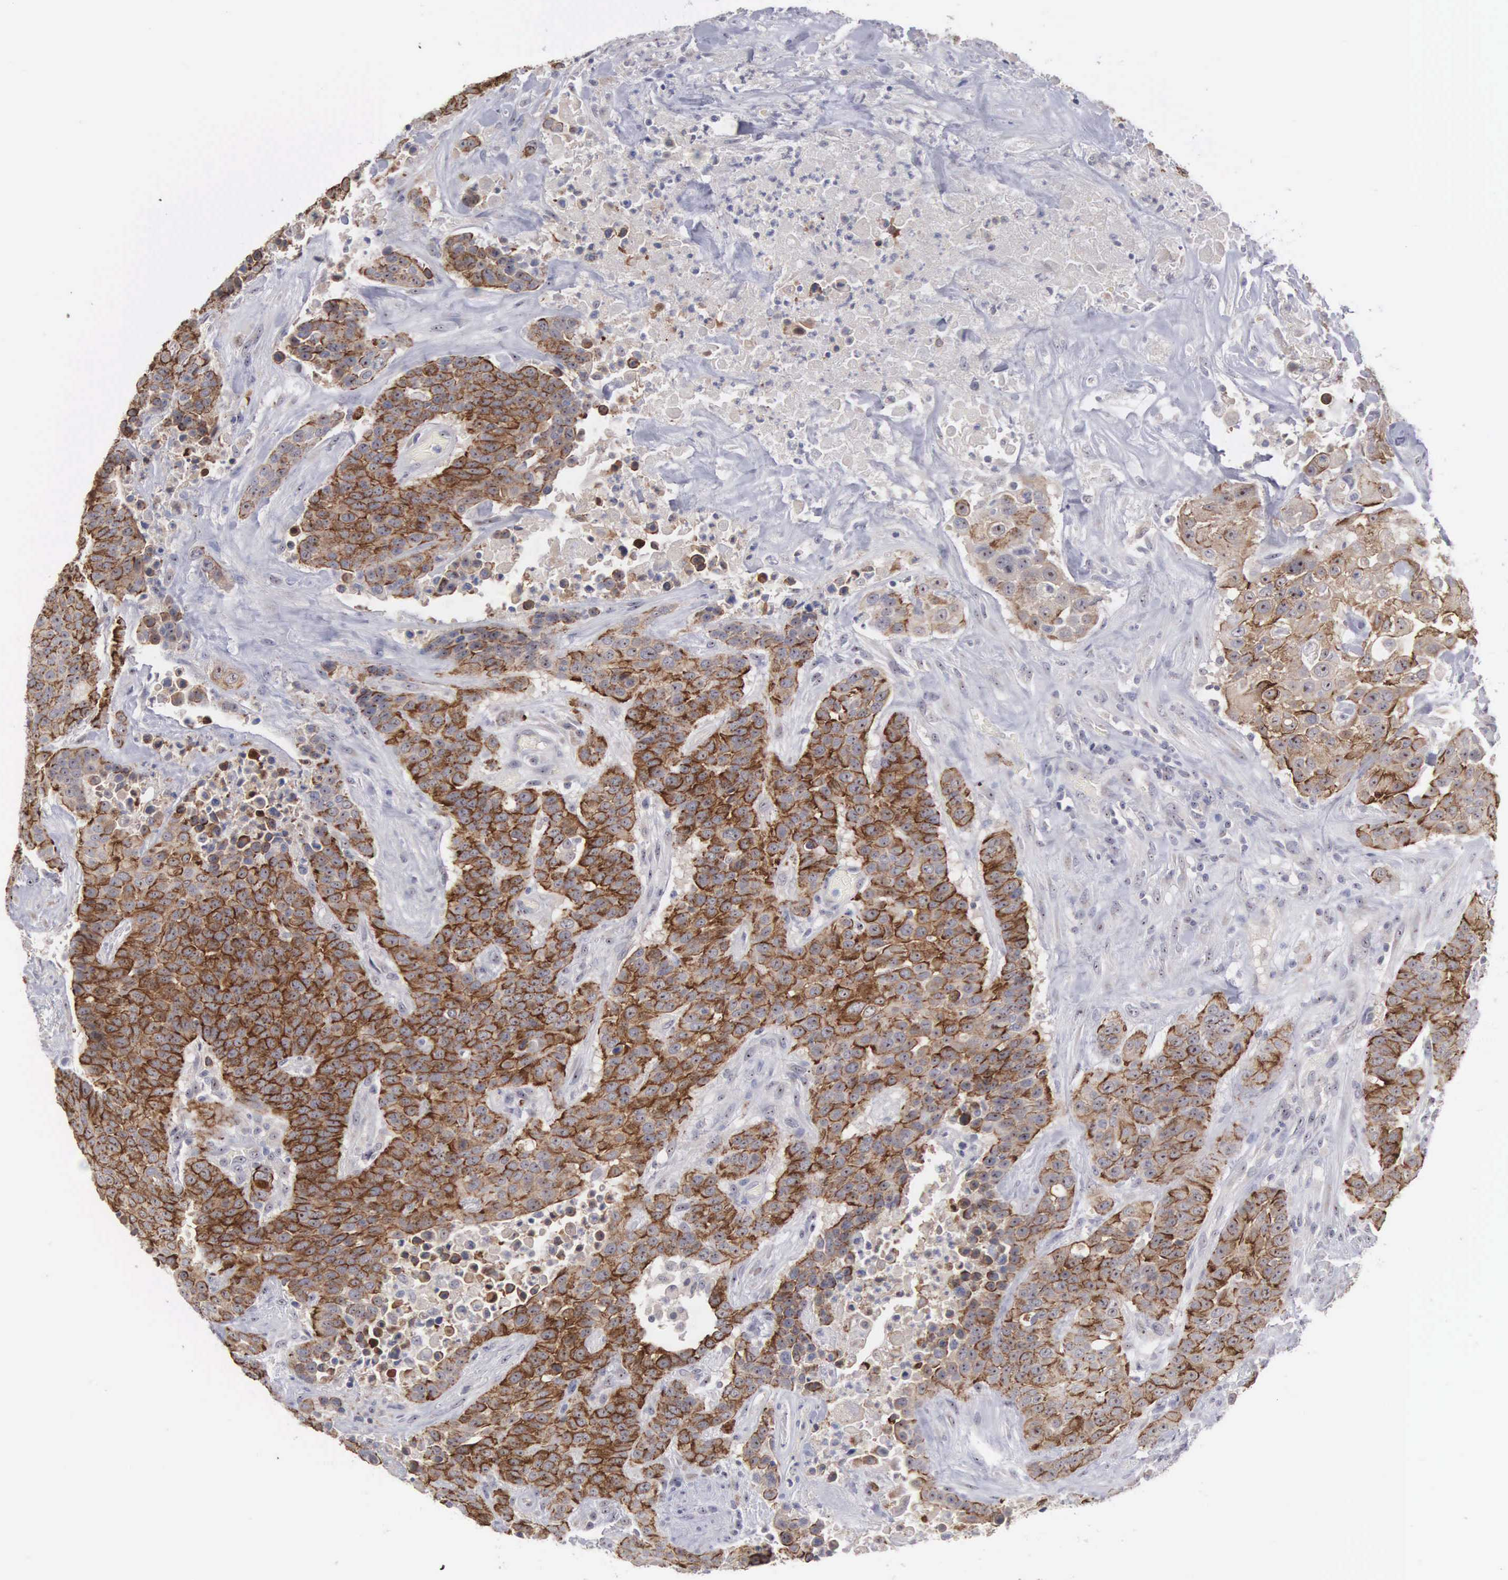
{"staining": {"intensity": "strong", "quantity": ">75%", "location": "cytoplasmic/membranous,nuclear"}, "tissue": "urothelial cancer", "cell_type": "Tumor cells", "image_type": "cancer", "snomed": [{"axis": "morphology", "description": "Urothelial carcinoma, High grade"}, {"axis": "topography", "description": "Urinary bladder"}], "caption": "About >75% of tumor cells in human urothelial carcinoma (high-grade) display strong cytoplasmic/membranous and nuclear protein staining as visualized by brown immunohistochemical staining.", "gene": "AMN", "patient": {"sex": "male", "age": 74}}